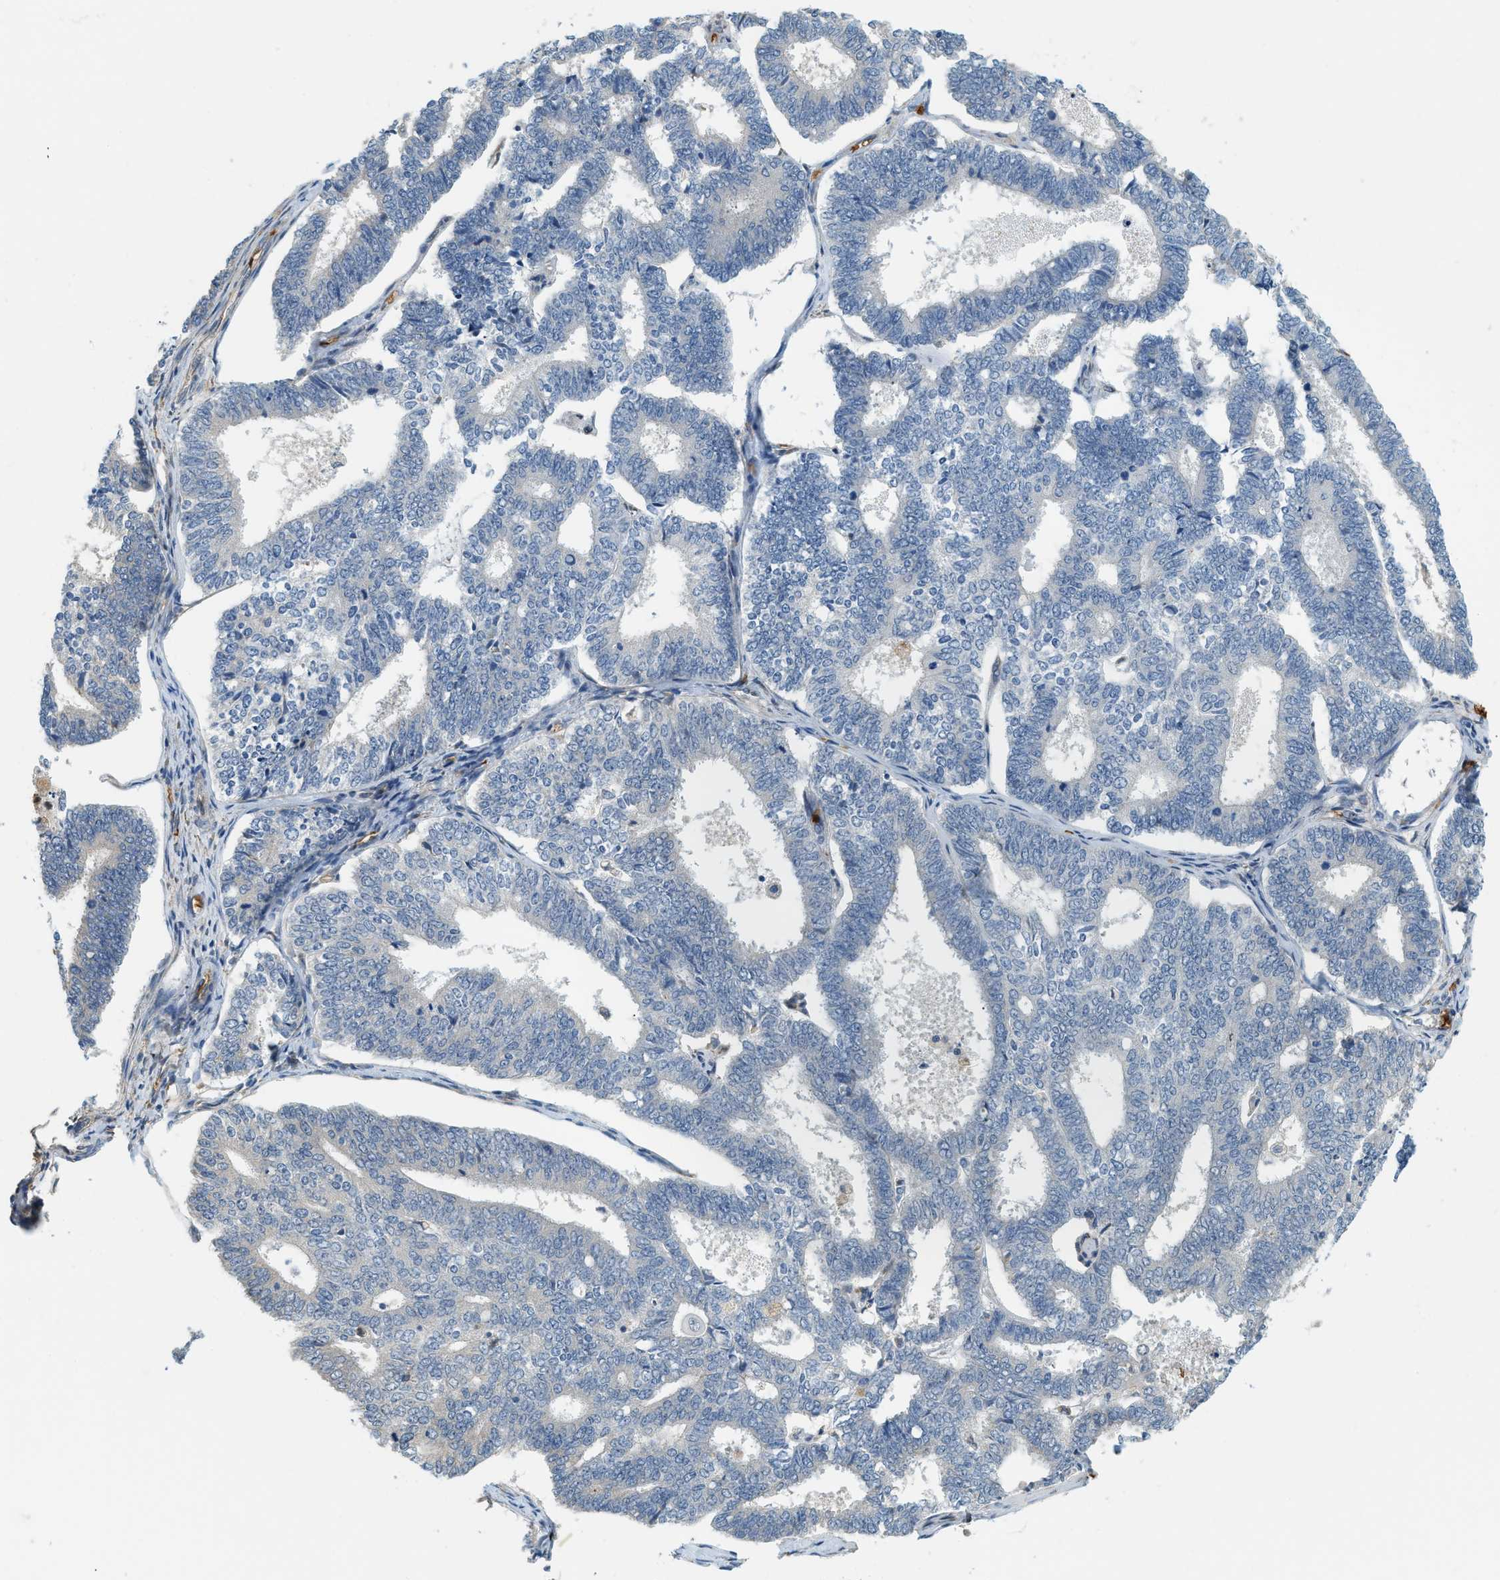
{"staining": {"intensity": "negative", "quantity": "none", "location": "none"}, "tissue": "endometrial cancer", "cell_type": "Tumor cells", "image_type": "cancer", "snomed": [{"axis": "morphology", "description": "Adenocarcinoma, NOS"}, {"axis": "topography", "description": "Endometrium"}], "caption": "High magnification brightfield microscopy of endometrial adenocarcinoma stained with DAB (3,3'-diaminobenzidine) (brown) and counterstained with hematoxylin (blue): tumor cells show no significant staining.", "gene": "CYTH2", "patient": {"sex": "female", "age": 70}}